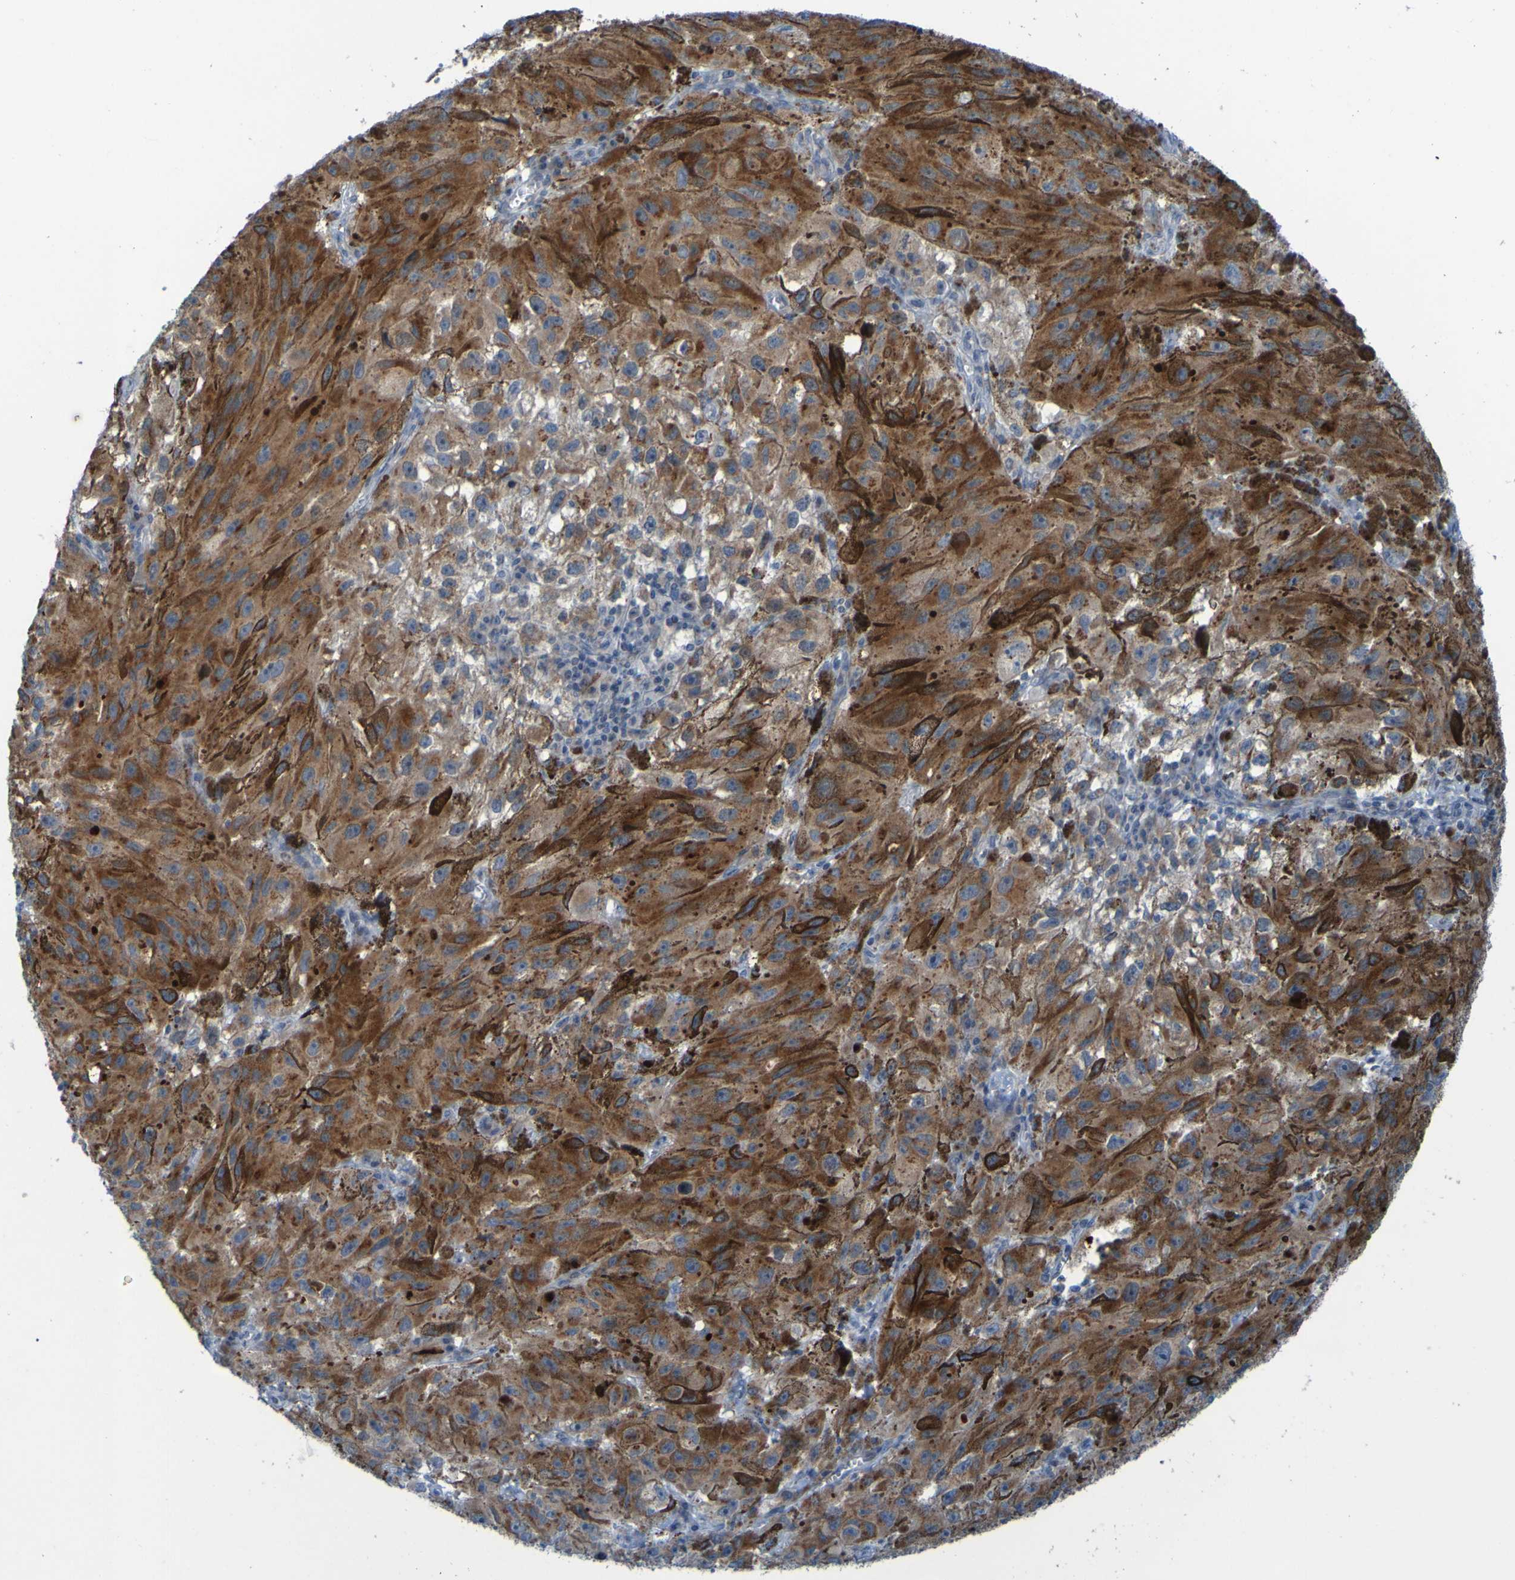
{"staining": {"intensity": "strong", "quantity": ">75%", "location": "cytoplasmic/membranous"}, "tissue": "melanoma", "cell_type": "Tumor cells", "image_type": "cancer", "snomed": [{"axis": "morphology", "description": "Malignant melanoma, NOS"}, {"axis": "topography", "description": "Skin"}], "caption": "Melanoma was stained to show a protein in brown. There is high levels of strong cytoplasmic/membranous positivity in about >75% of tumor cells.", "gene": "UNG", "patient": {"sex": "female", "age": 104}}